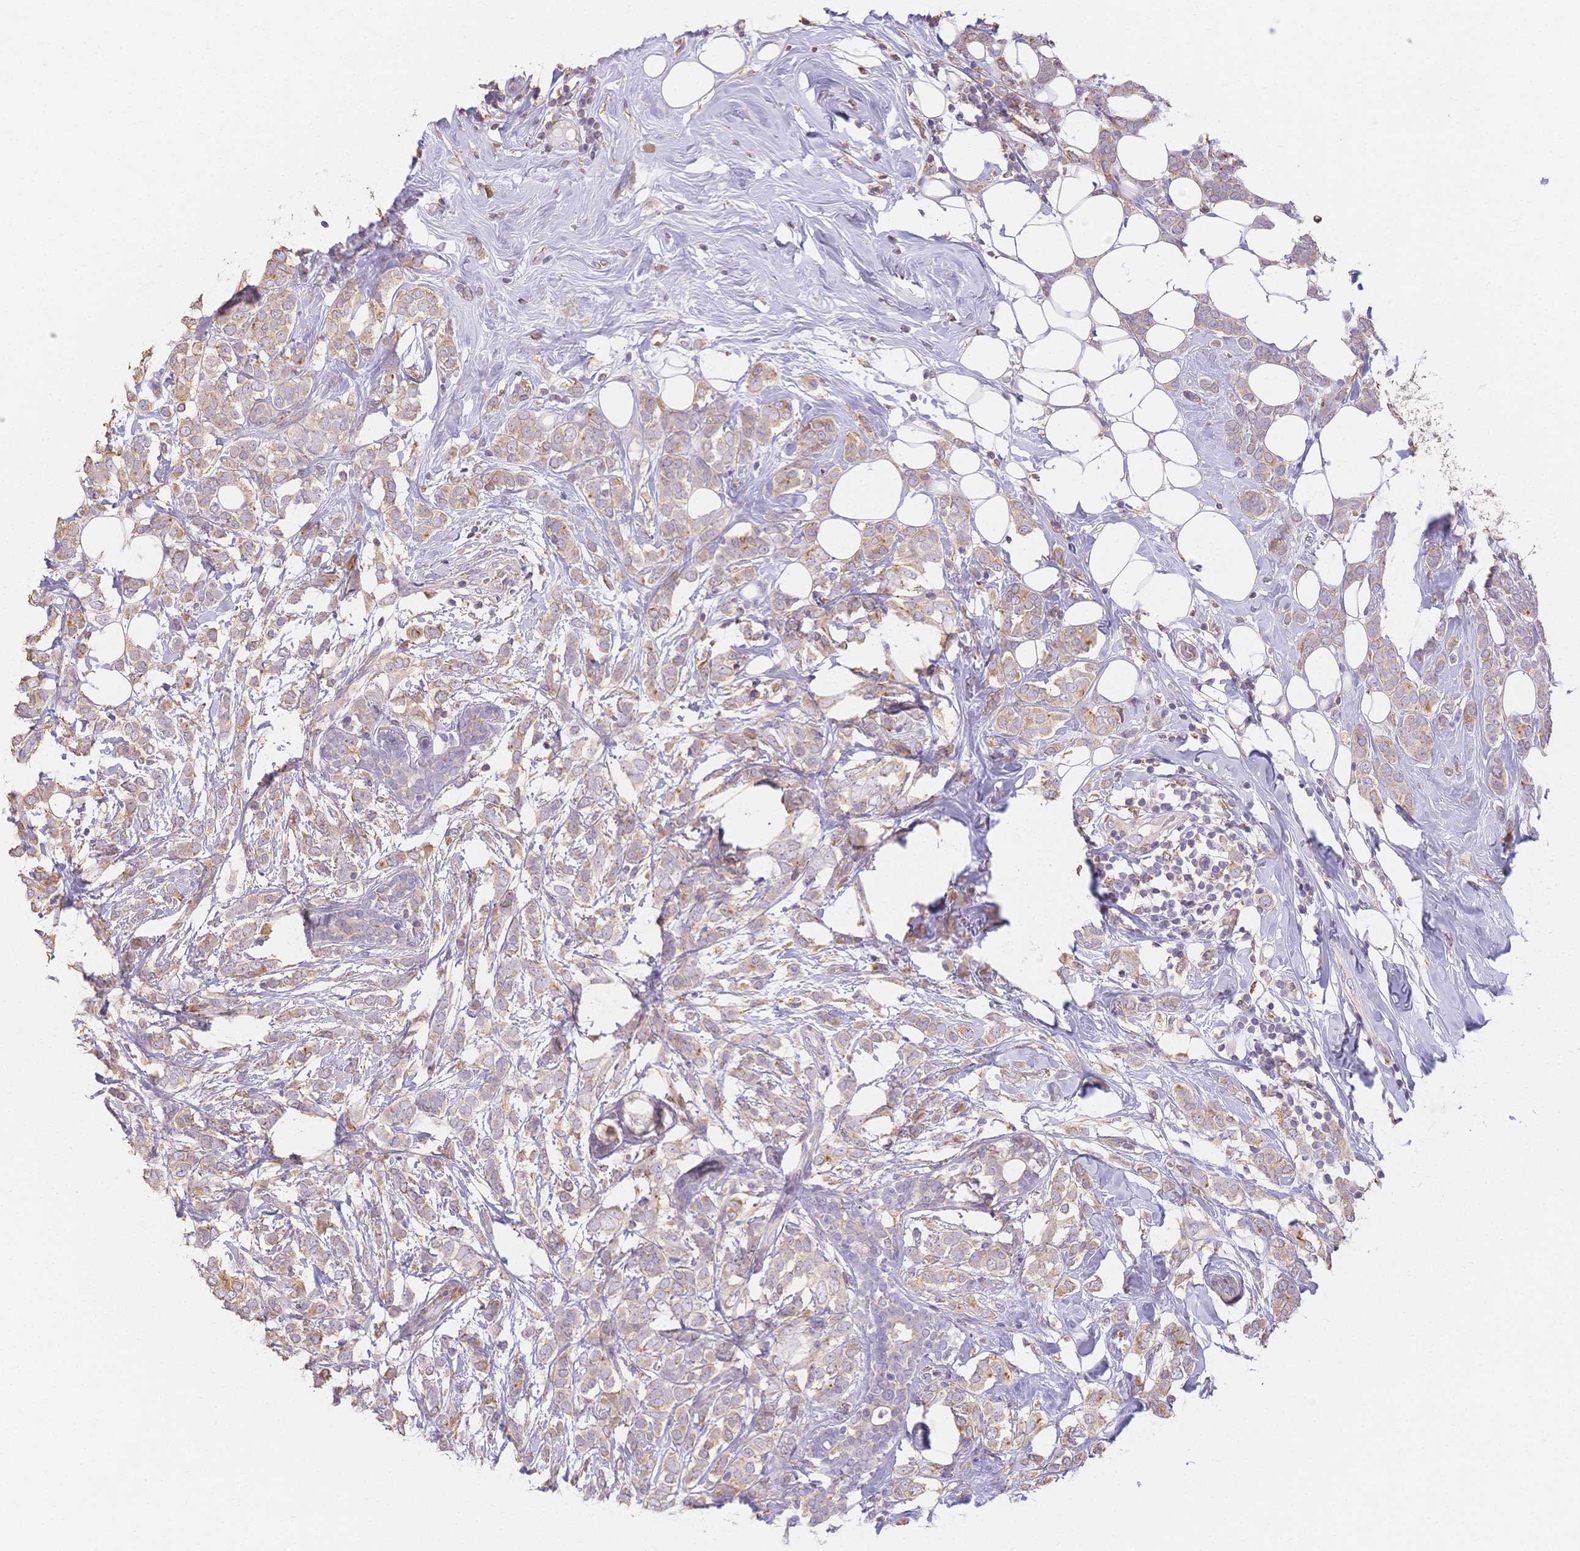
{"staining": {"intensity": "weak", "quantity": ">75%", "location": "cytoplasmic/membranous"}, "tissue": "breast cancer", "cell_type": "Tumor cells", "image_type": "cancer", "snomed": [{"axis": "morphology", "description": "Lobular carcinoma"}, {"axis": "topography", "description": "Breast"}], "caption": "Human breast cancer (lobular carcinoma) stained with a brown dye demonstrates weak cytoplasmic/membranous positive staining in approximately >75% of tumor cells.", "gene": "HS3ST5", "patient": {"sex": "female", "age": 49}}